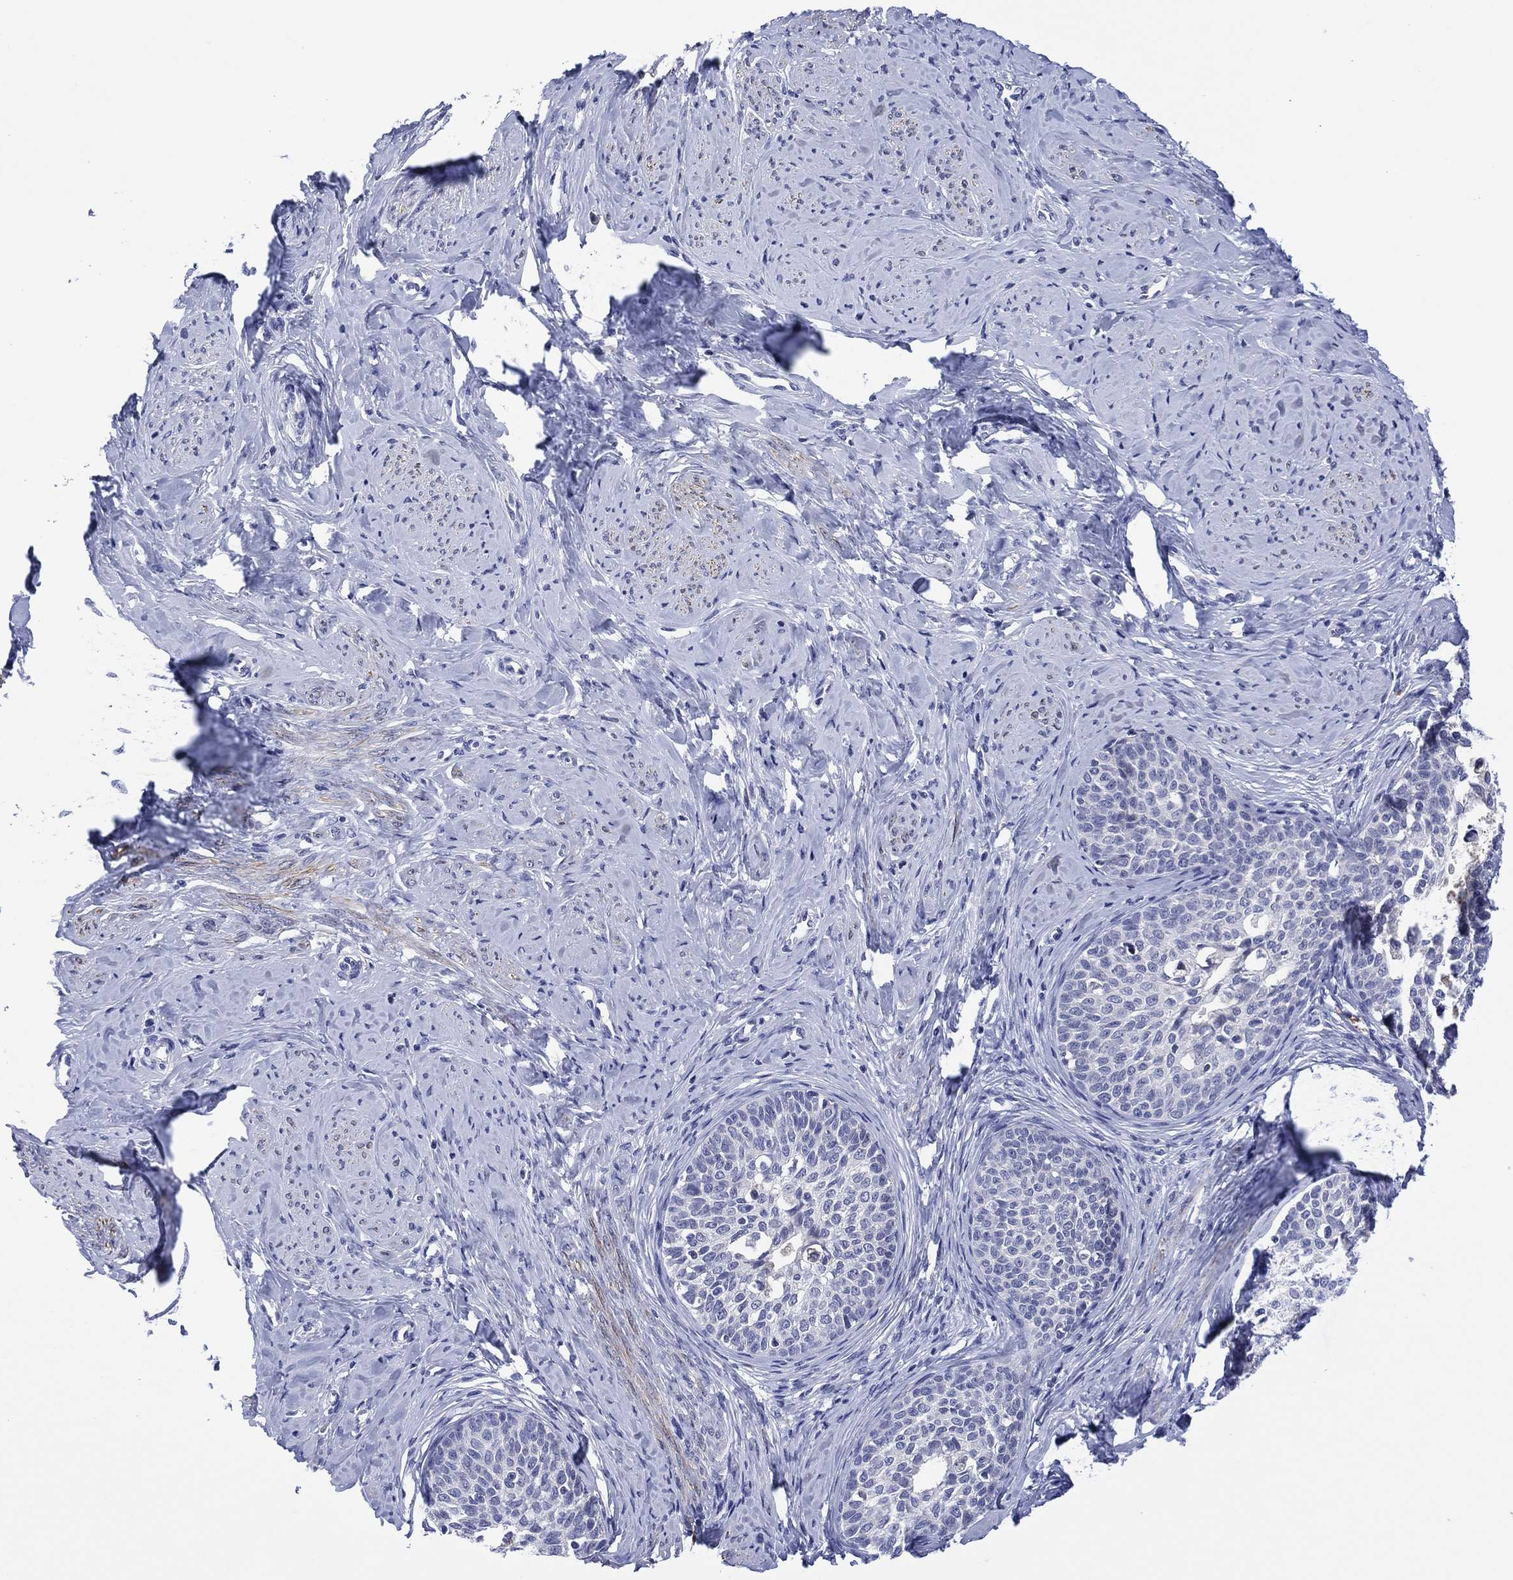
{"staining": {"intensity": "negative", "quantity": "none", "location": "none"}, "tissue": "cervical cancer", "cell_type": "Tumor cells", "image_type": "cancer", "snomed": [{"axis": "morphology", "description": "Squamous cell carcinoma, NOS"}, {"axis": "topography", "description": "Cervix"}], "caption": "Immunohistochemistry image of human squamous cell carcinoma (cervical) stained for a protein (brown), which exhibits no positivity in tumor cells.", "gene": "CLIP3", "patient": {"sex": "female", "age": 51}}